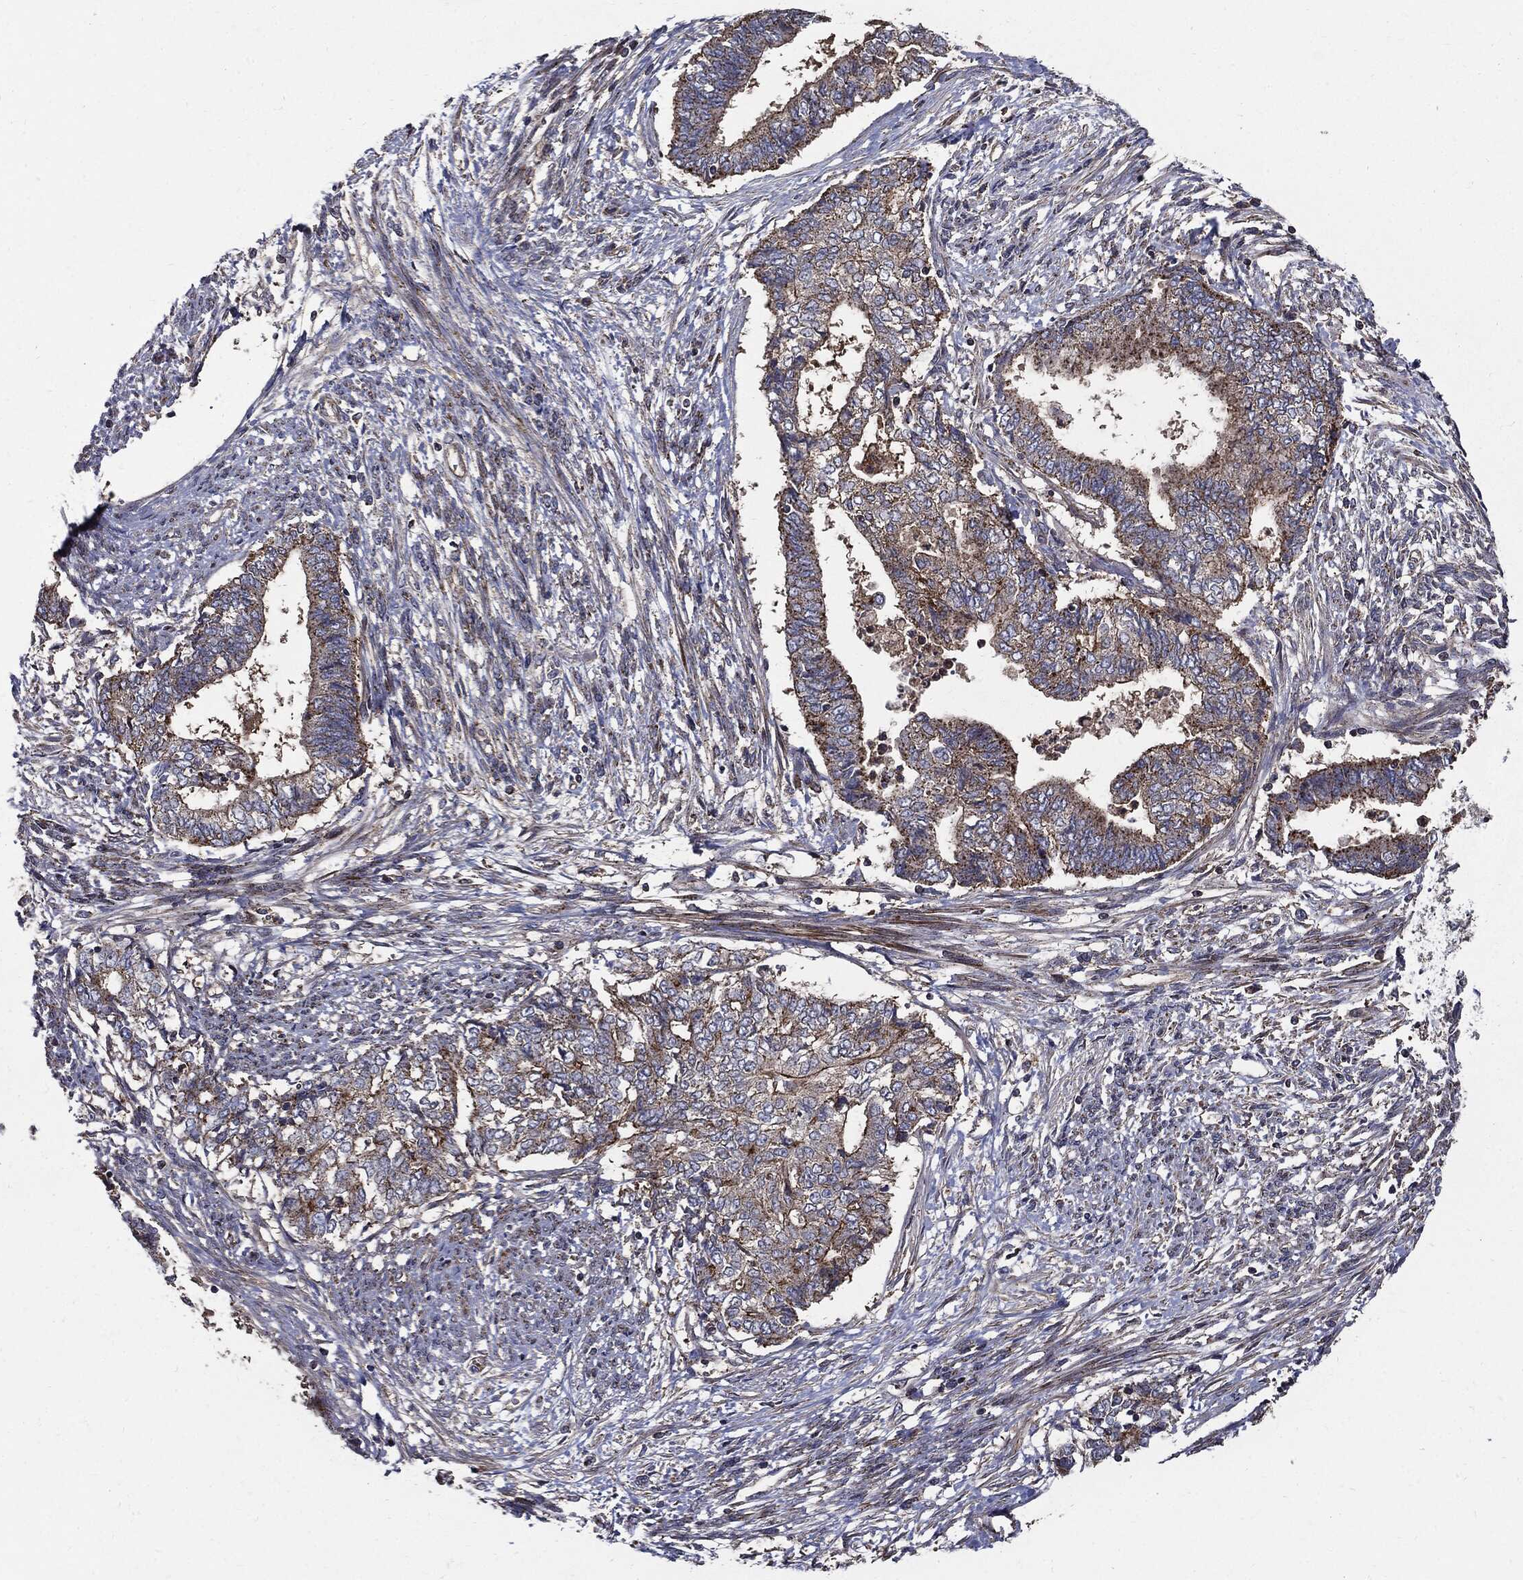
{"staining": {"intensity": "moderate", "quantity": "25%-75%", "location": "cytoplasmic/membranous"}, "tissue": "endometrial cancer", "cell_type": "Tumor cells", "image_type": "cancer", "snomed": [{"axis": "morphology", "description": "Adenocarcinoma, NOS"}, {"axis": "topography", "description": "Endometrium"}], "caption": "A brown stain shows moderate cytoplasmic/membranous expression of a protein in human endometrial adenocarcinoma tumor cells. (Stains: DAB in brown, nuclei in blue, Microscopy: brightfield microscopy at high magnification).", "gene": "PDCD6IP", "patient": {"sex": "female", "age": 65}}